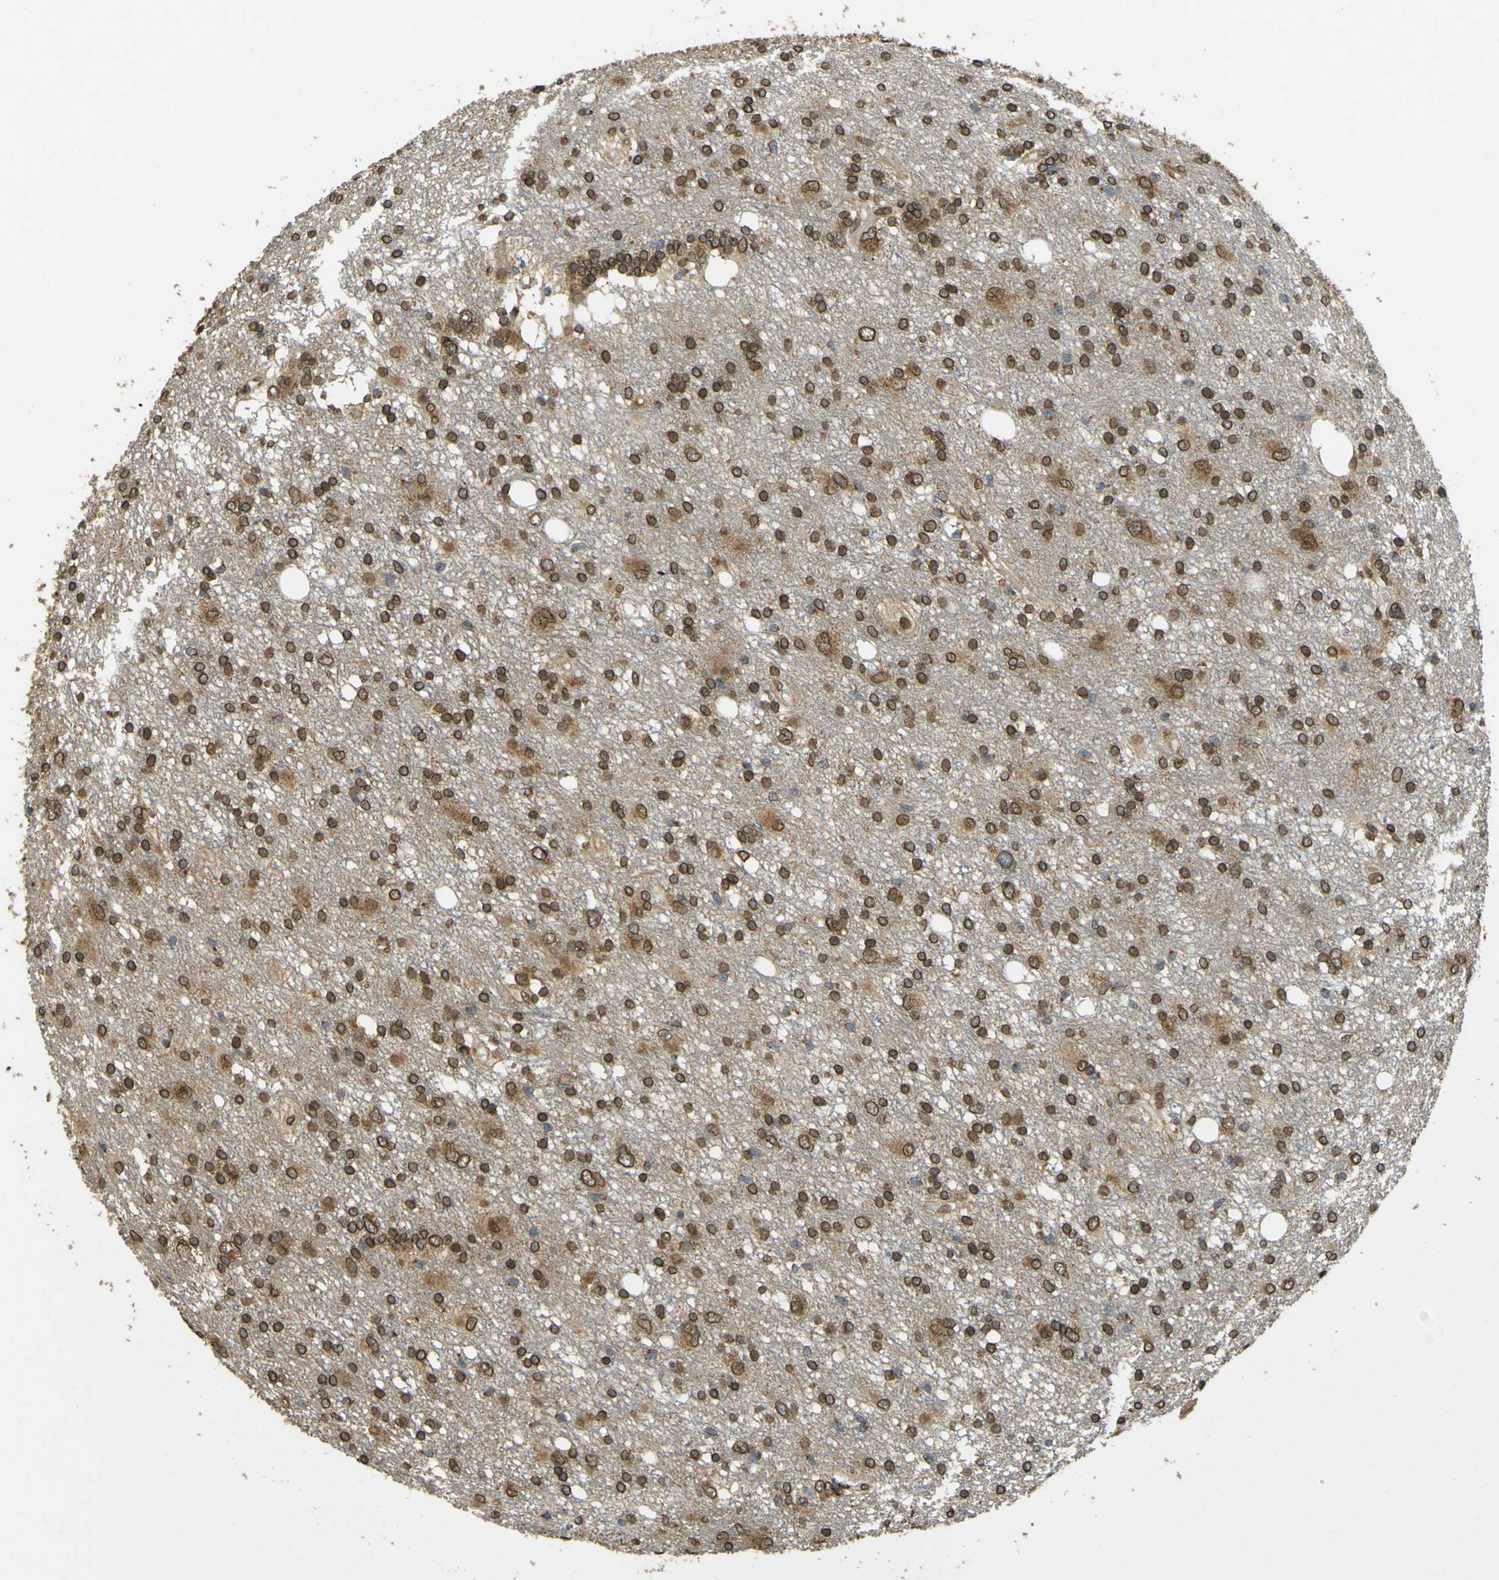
{"staining": {"intensity": "moderate", "quantity": ">75%", "location": "cytoplasmic/membranous,nuclear"}, "tissue": "glioma", "cell_type": "Tumor cells", "image_type": "cancer", "snomed": [{"axis": "morphology", "description": "Glioma, malignant, High grade"}, {"axis": "topography", "description": "Brain"}], "caption": "This micrograph demonstrates malignant high-grade glioma stained with immunohistochemistry to label a protein in brown. The cytoplasmic/membranous and nuclear of tumor cells show moderate positivity for the protein. Nuclei are counter-stained blue.", "gene": "GALNT1", "patient": {"sex": "female", "age": 59}}